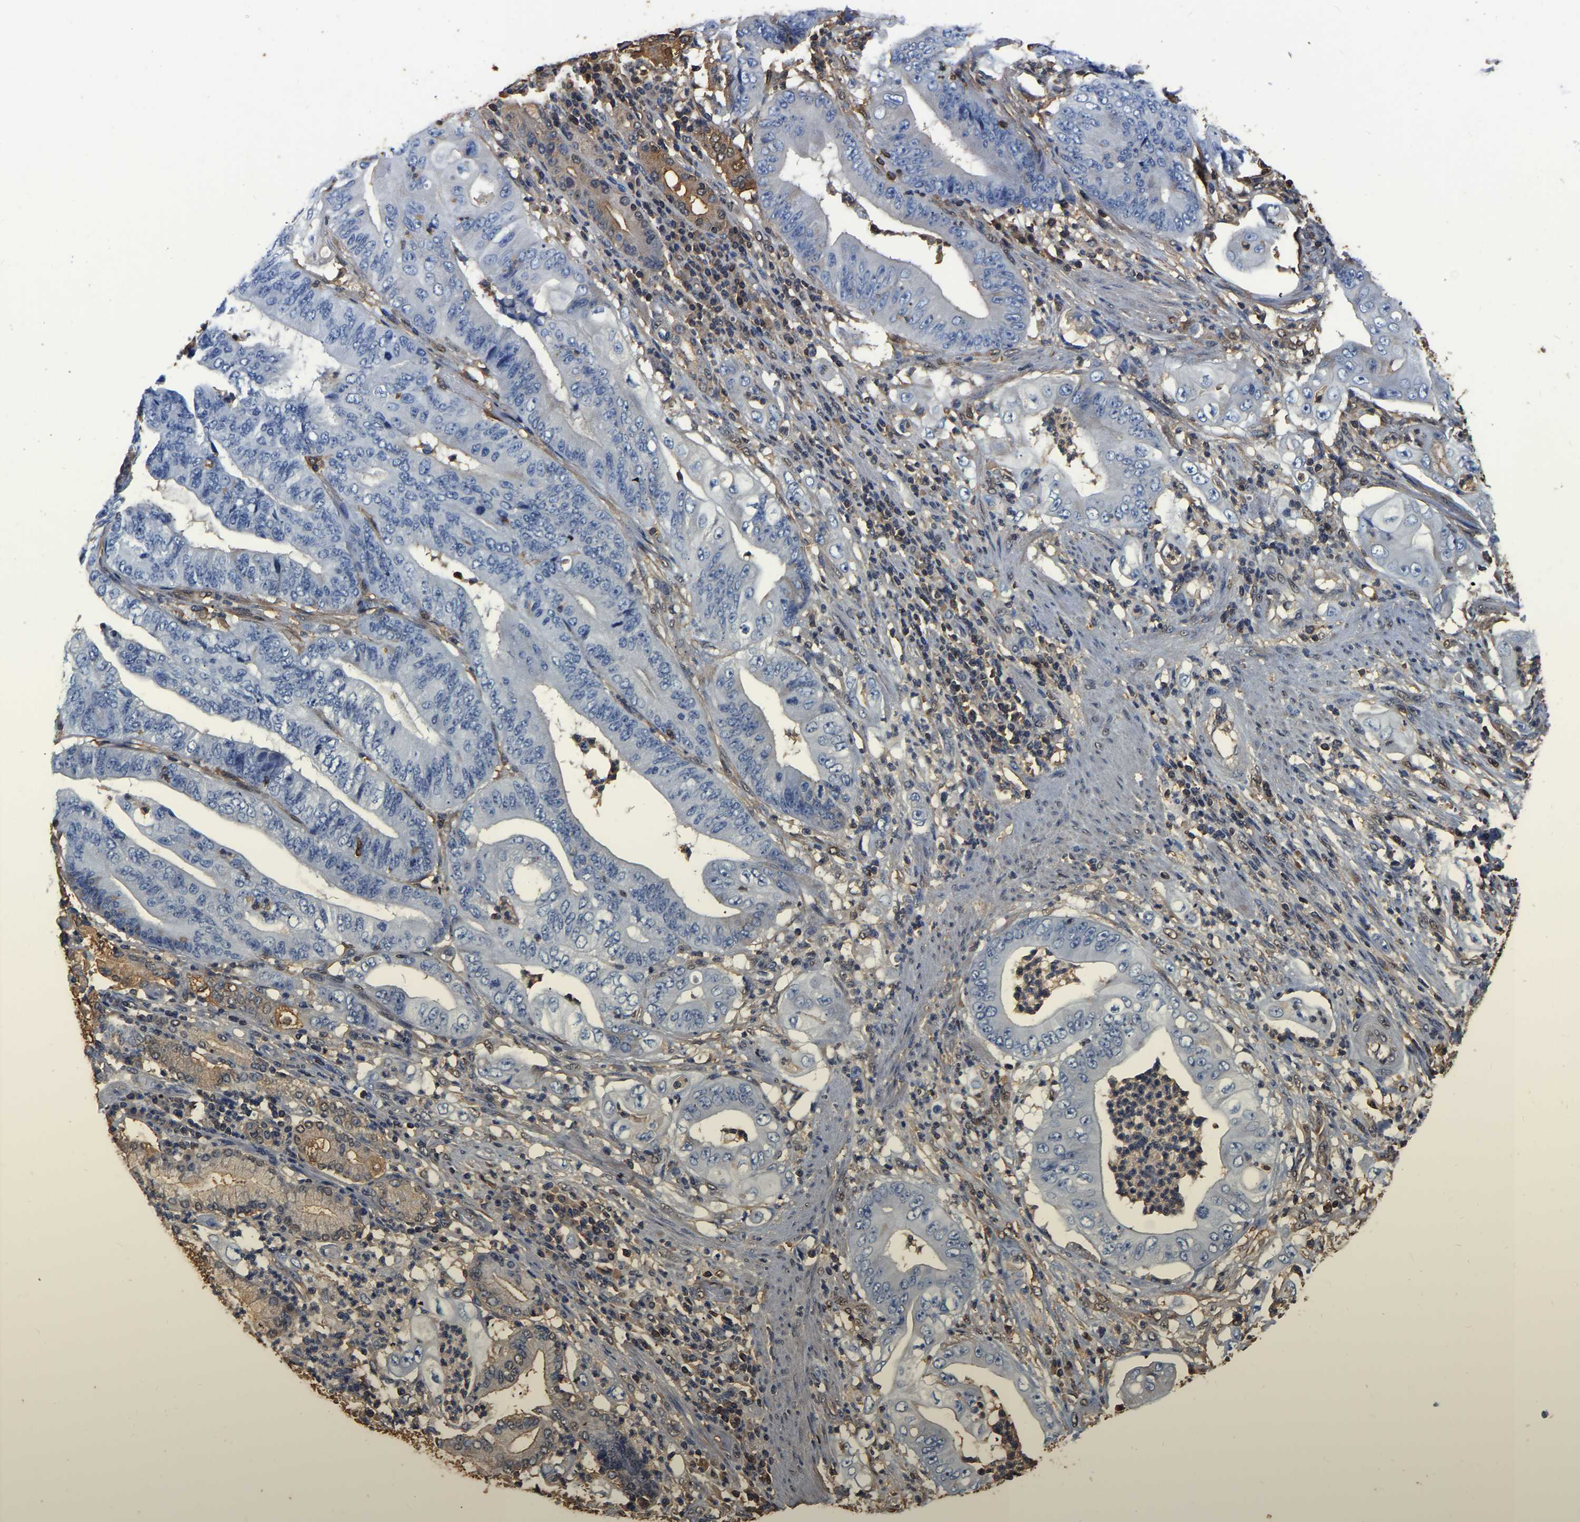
{"staining": {"intensity": "negative", "quantity": "none", "location": "none"}, "tissue": "stomach cancer", "cell_type": "Tumor cells", "image_type": "cancer", "snomed": [{"axis": "morphology", "description": "Adenocarcinoma, NOS"}, {"axis": "topography", "description": "Stomach"}], "caption": "The photomicrograph demonstrates no staining of tumor cells in stomach cancer.", "gene": "LDHB", "patient": {"sex": "female", "age": 73}}